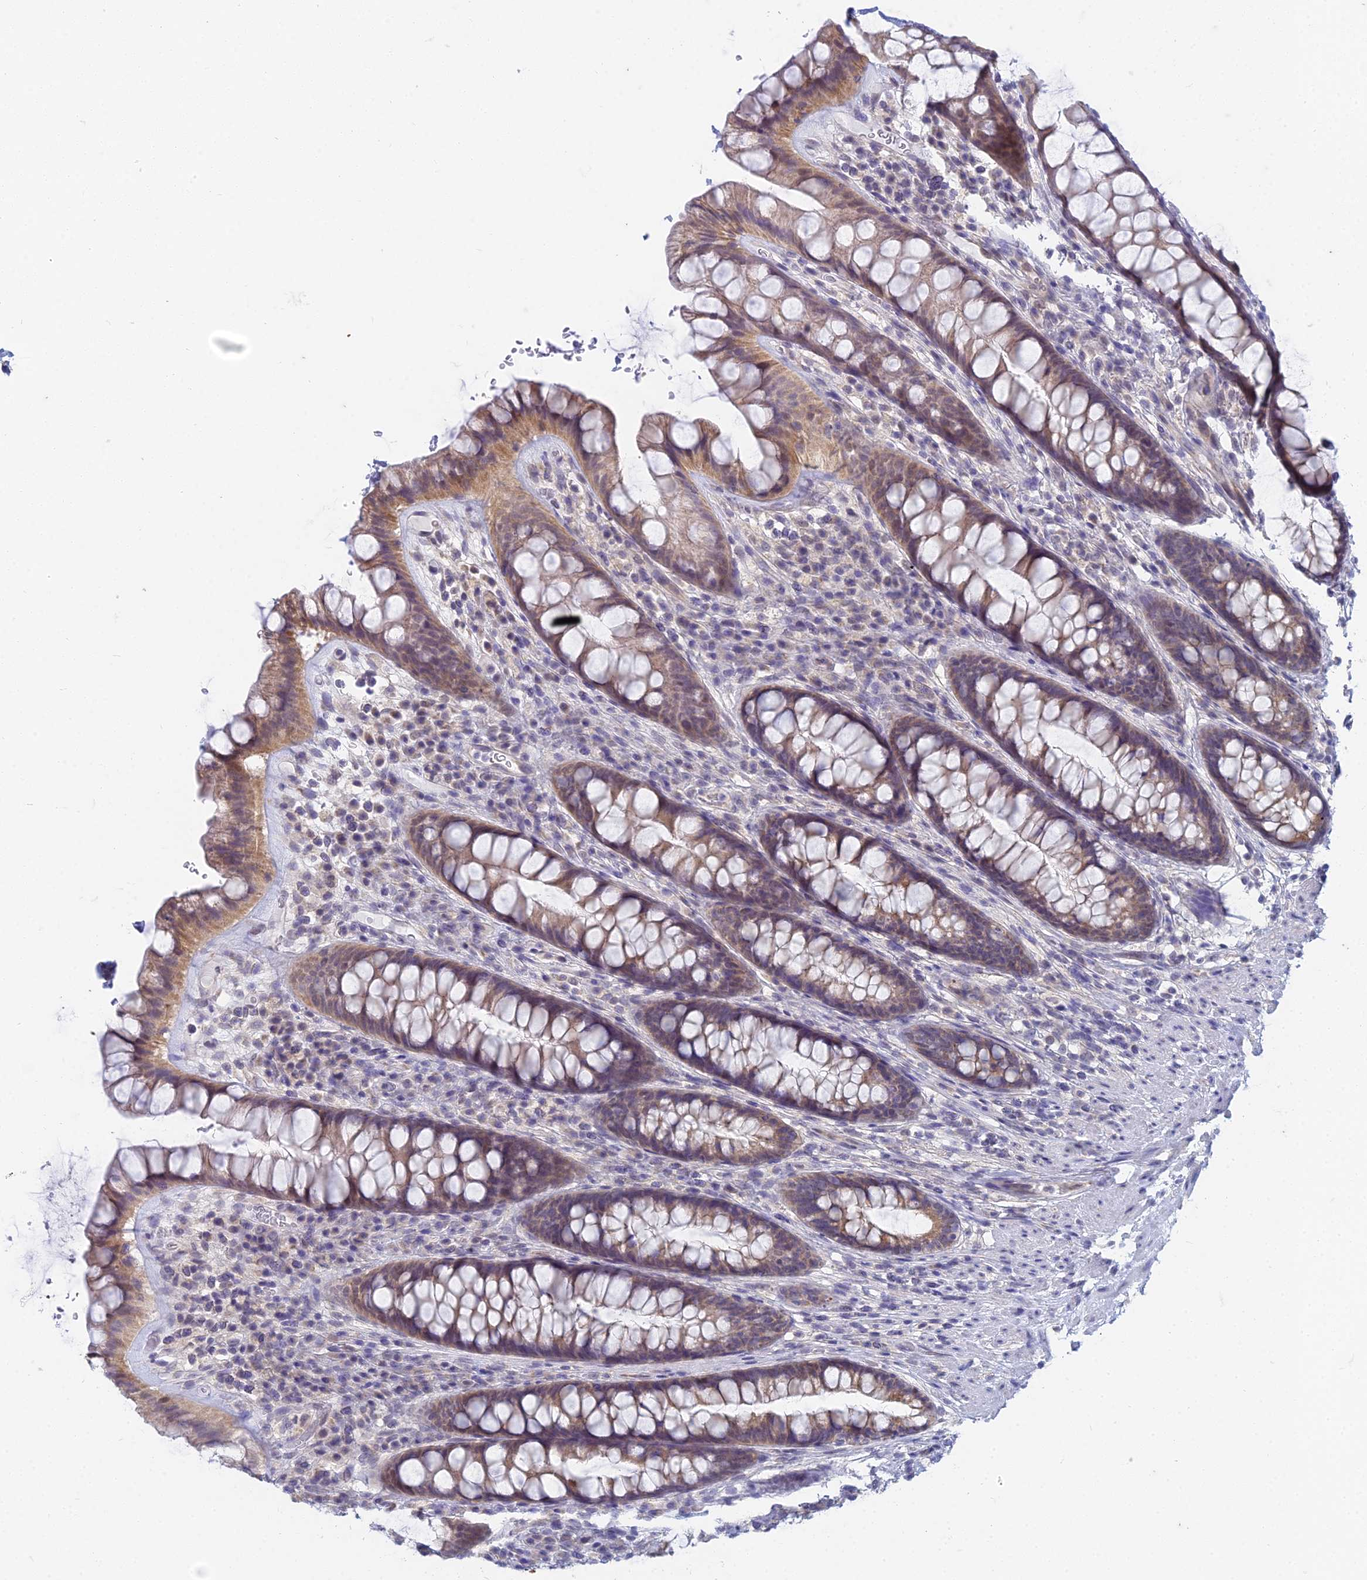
{"staining": {"intensity": "moderate", "quantity": "25%-75%", "location": "cytoplasmic/membranous"}, "tissue": "rectum", "cell_type": "Glandular cells", "image_type": "normal", "snomed": [{"axis": "morphology", "description": "Normal tissue, NOS"}, {"axis": "topography", "description": "Rectum"}], "caption": "Rectum was stained to show a protein in brown. There is medium levels of moderate cytoplasmic/membranous positivity in approximately 25%-75% of glandular cells. (brown staining indicates protein expression, while blue staining denotes nuclei).", "gene": "EEF2KMT", "patient": {"sex": "male", "age": 74}}